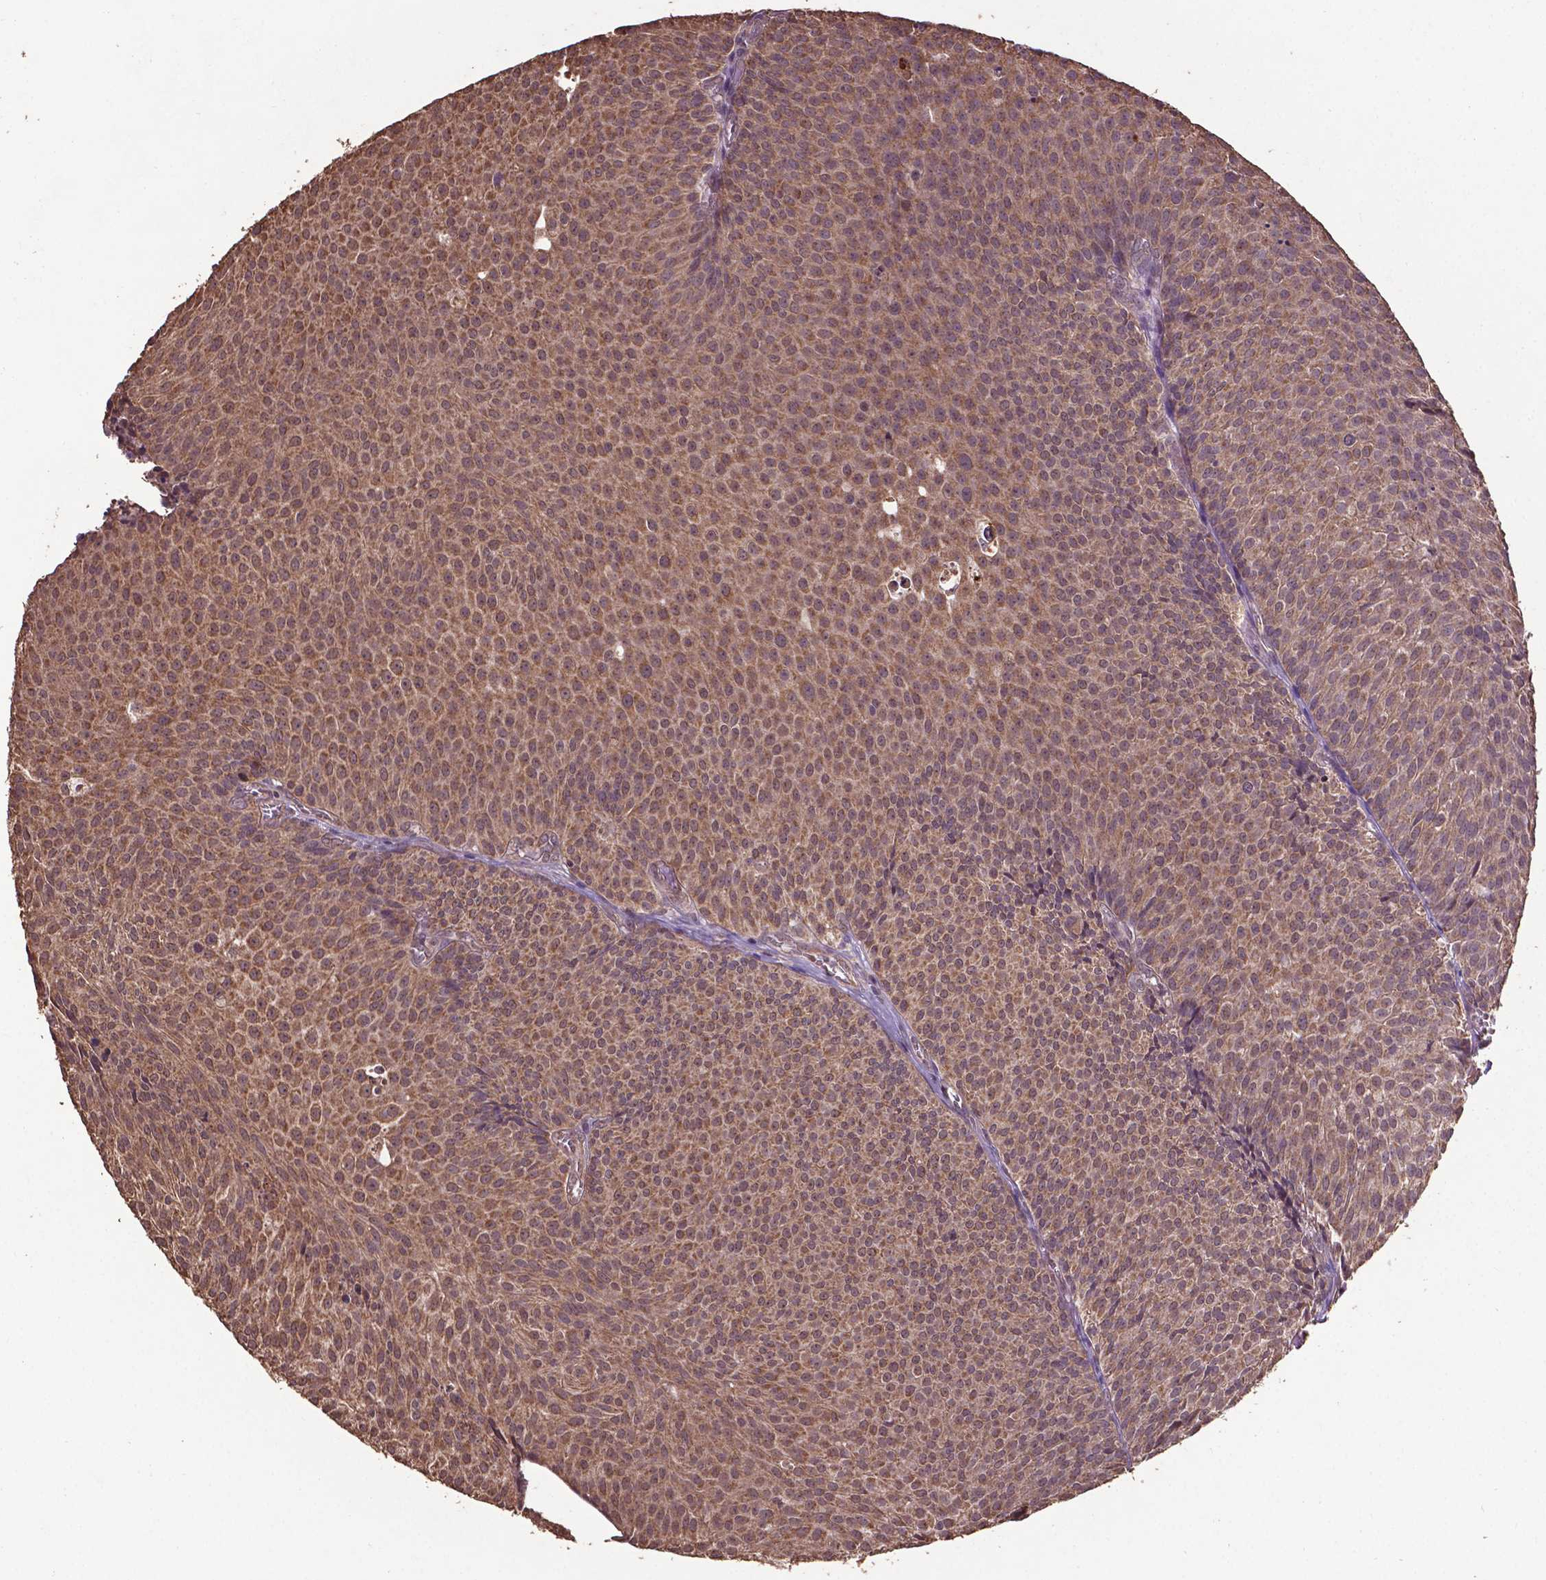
{"staining": {"intensity": "moderate", "quantity": ">75%", "location": "cytoplasmic/membranous,nuclear"}, "tissue": "urothelial cancer", "cell_type": "Tumor cells", "image_type": "cancer", "snomed": [{"axis": "morphology", "description": "Urothelial carcinoma, Low grade"}, {"axis": "topography", "description": "Urinary bladder"}], "caption": "Moderate cytoplasmic/membranous and nuclear positivity for a protein is identified in approximately >75% of tumor cells of urothelial carcinoma (low-grade) using IHC.", "gene": "DCAF1", "patient": {"sex": "male", "age": 63}}